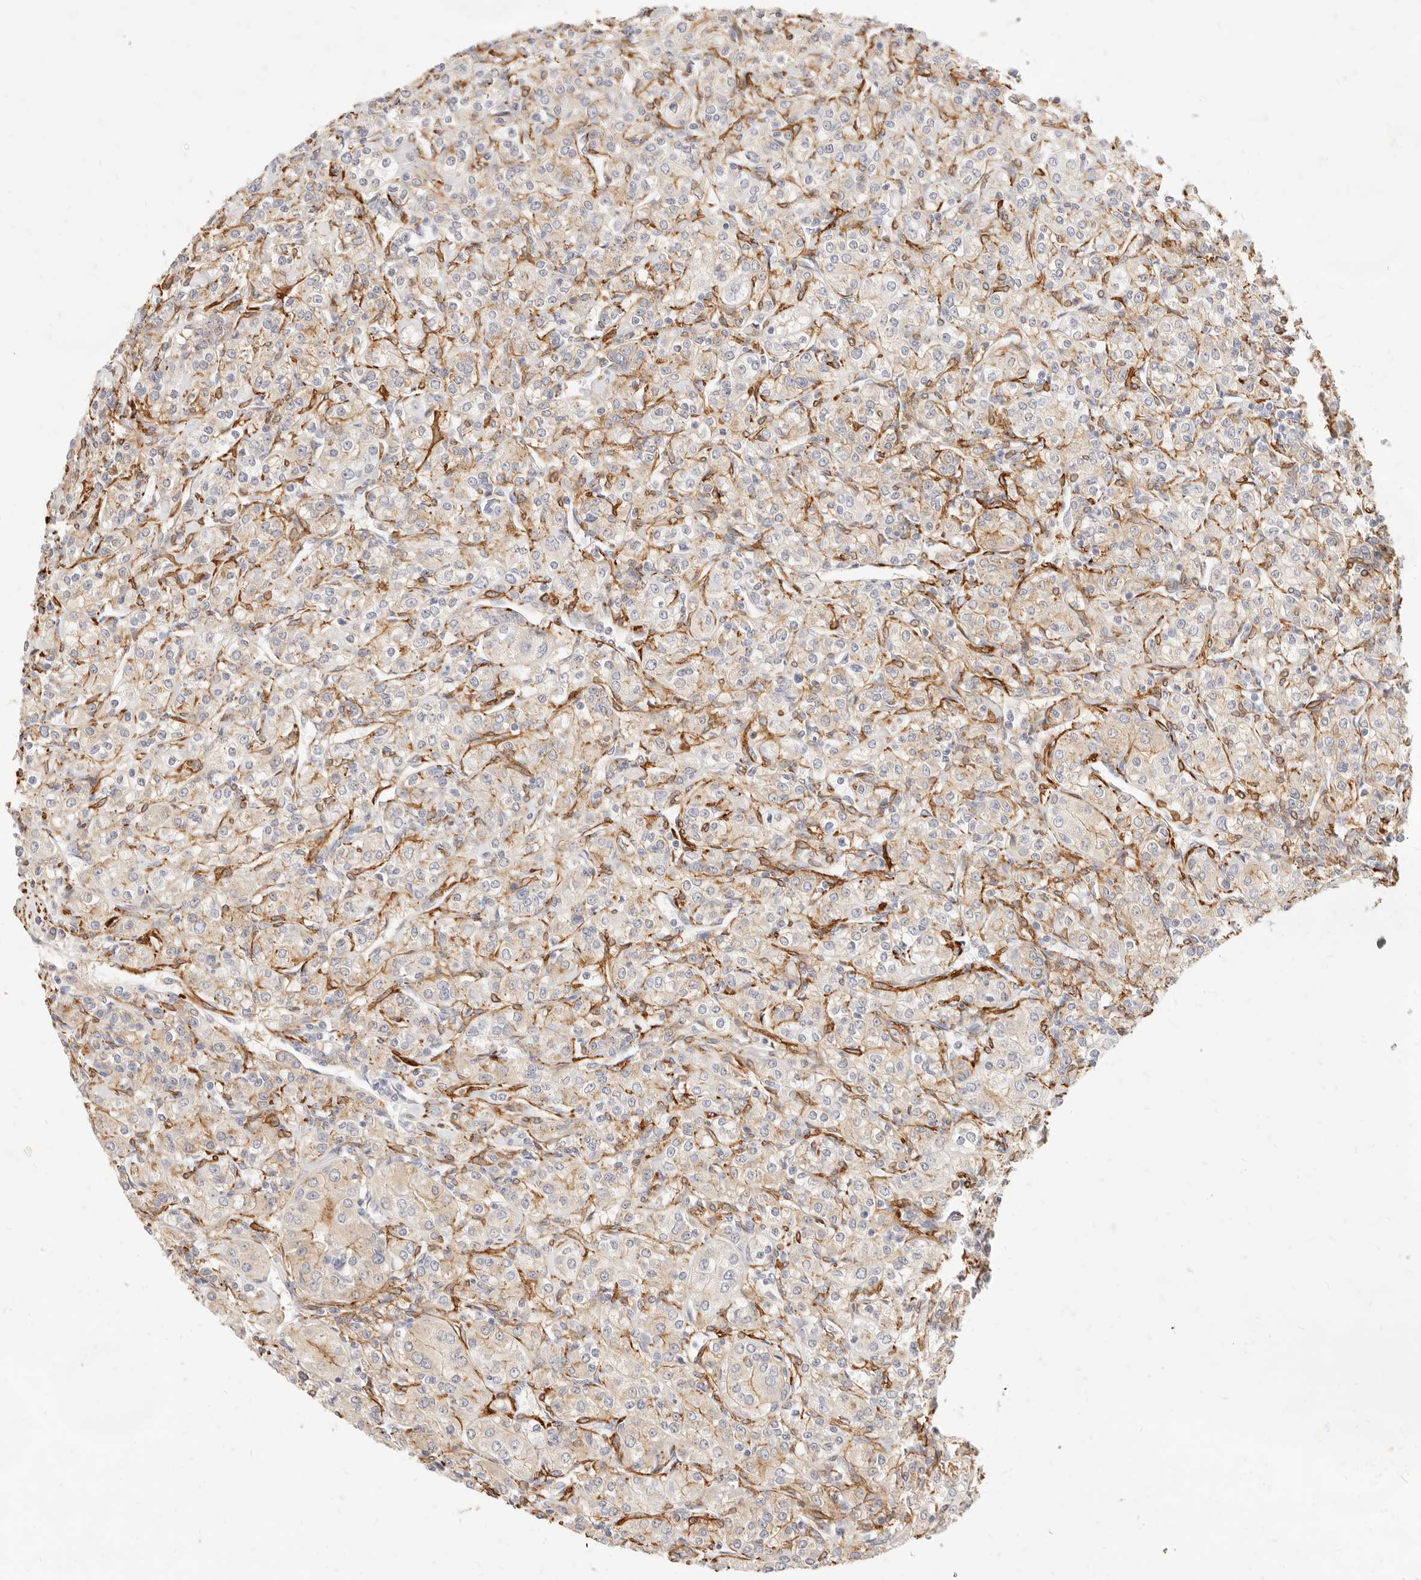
{"staining": {"intensity": "weak", "quantity": "25%-75%", "location": "cytoplasmic/membranous"}, "tissue": "renal cancer", "cell_type": "Tumor cells", "image_type": "cancer", "snomed": [{"axis": "morphology", "description": "Adenocarcinoma, NOS"}, {"axis": "topography", "description": "Kidney"}], "caption": "Renal cancer (adenocarcinoma) was stained to show a protein in brown. There is low levels of weak cytoplasmic/membranous expression in approximately 25%-75% of tumor cells.", "gene": "TMTC2", "patient": {"sex": "male", "age": 77}}